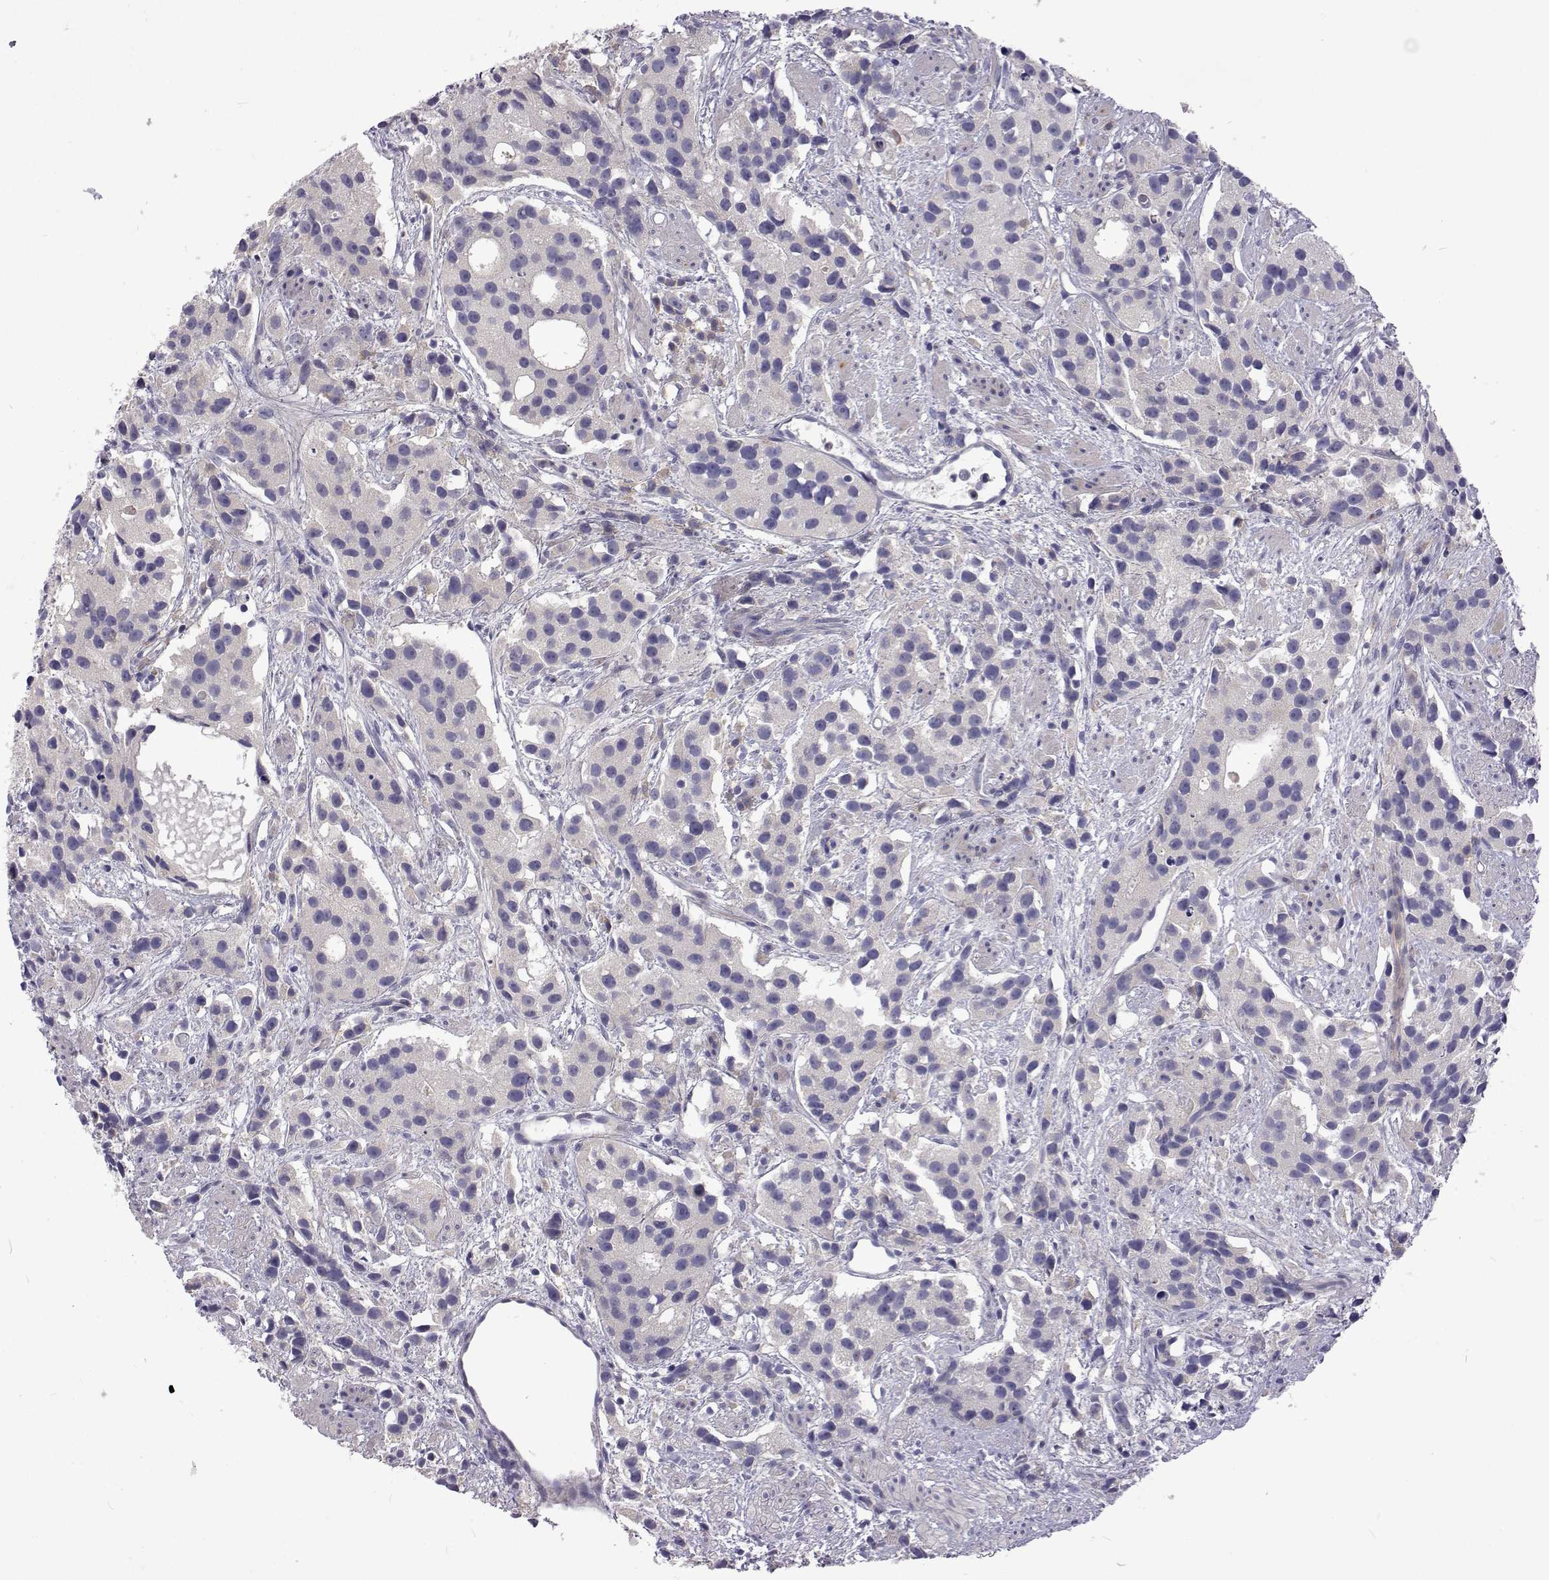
{"staining": {"intensity": "negative", "quantity": "none", "location": "none"}, "tissue": "prostate cancer", "cell_type": "Tumor cells", "image_type": "cancer", "snomed": [{"axis": "morphology", "description": "Adenocarcinoma, High grade"}, {"axis": "topography", "description": "Prostate"}], "caption": "This is an immunohistochemistry photomicrograph of adenocarcinoma (high-grade) (prostate). There is no expression in tumor cells.", "gene": "NPR3", "patient": {"sex": "male", "age": 68}}